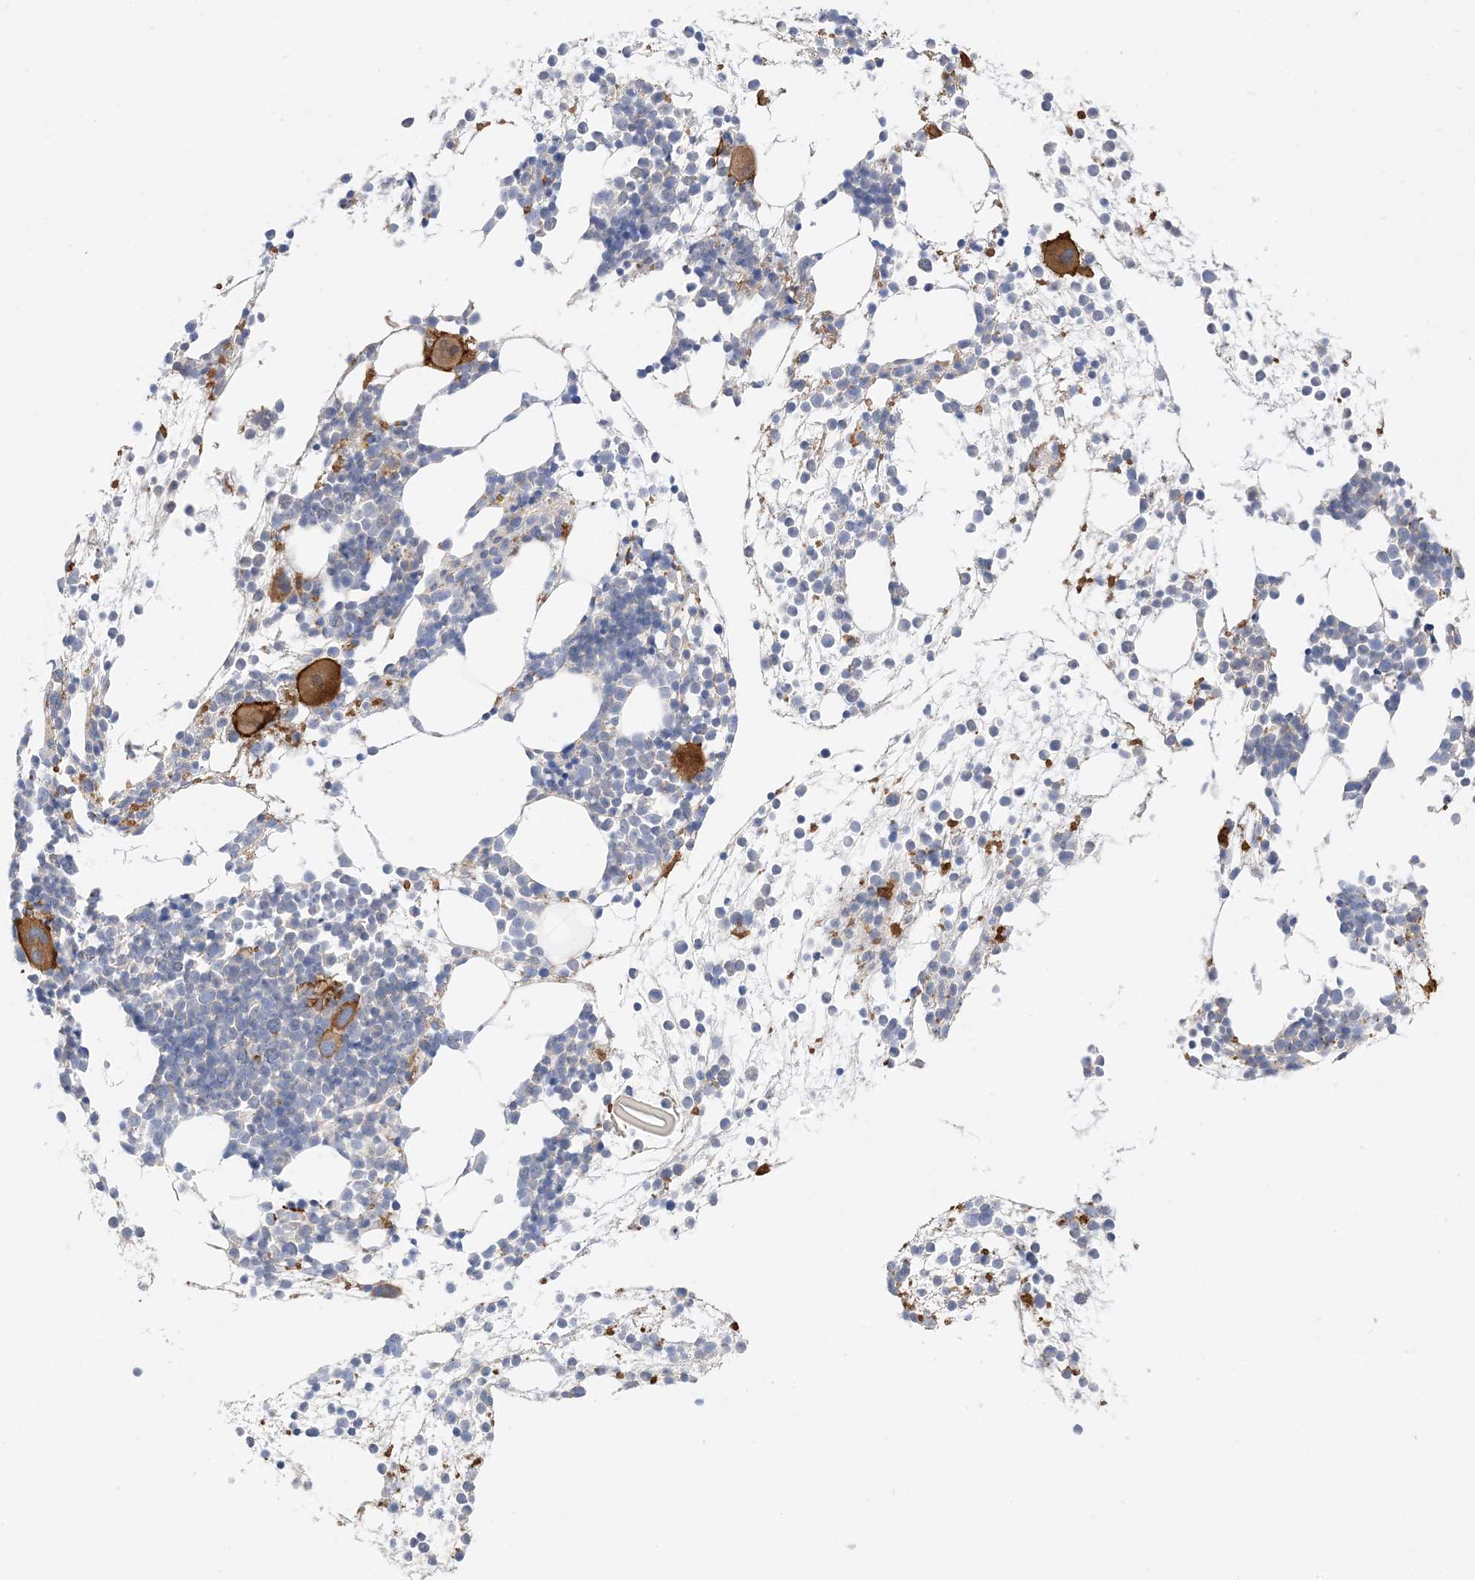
{"staining": {"intensity": "strong", "quantity": "<25%", "location": "cytoplasmic/membranous"}, "tissue": "bone marrow", "cell_type": "Hematopoietic cells", "image_type": "normal", "snomed": [{"axis": "morphology", "description": "Normal tissue, NOS"}, {"axis": "topography", "description": "Bone marrow"}], "caption": "This histopathology image shows immunohistochemistry (IHC) staining of benign human bone marrow, with medium strong cytoplasmic/membranous expression in approximately <25% of hematopoietic cells.", "gene": "KIFBP", "patient": {"sex": "male", "age": 54}}